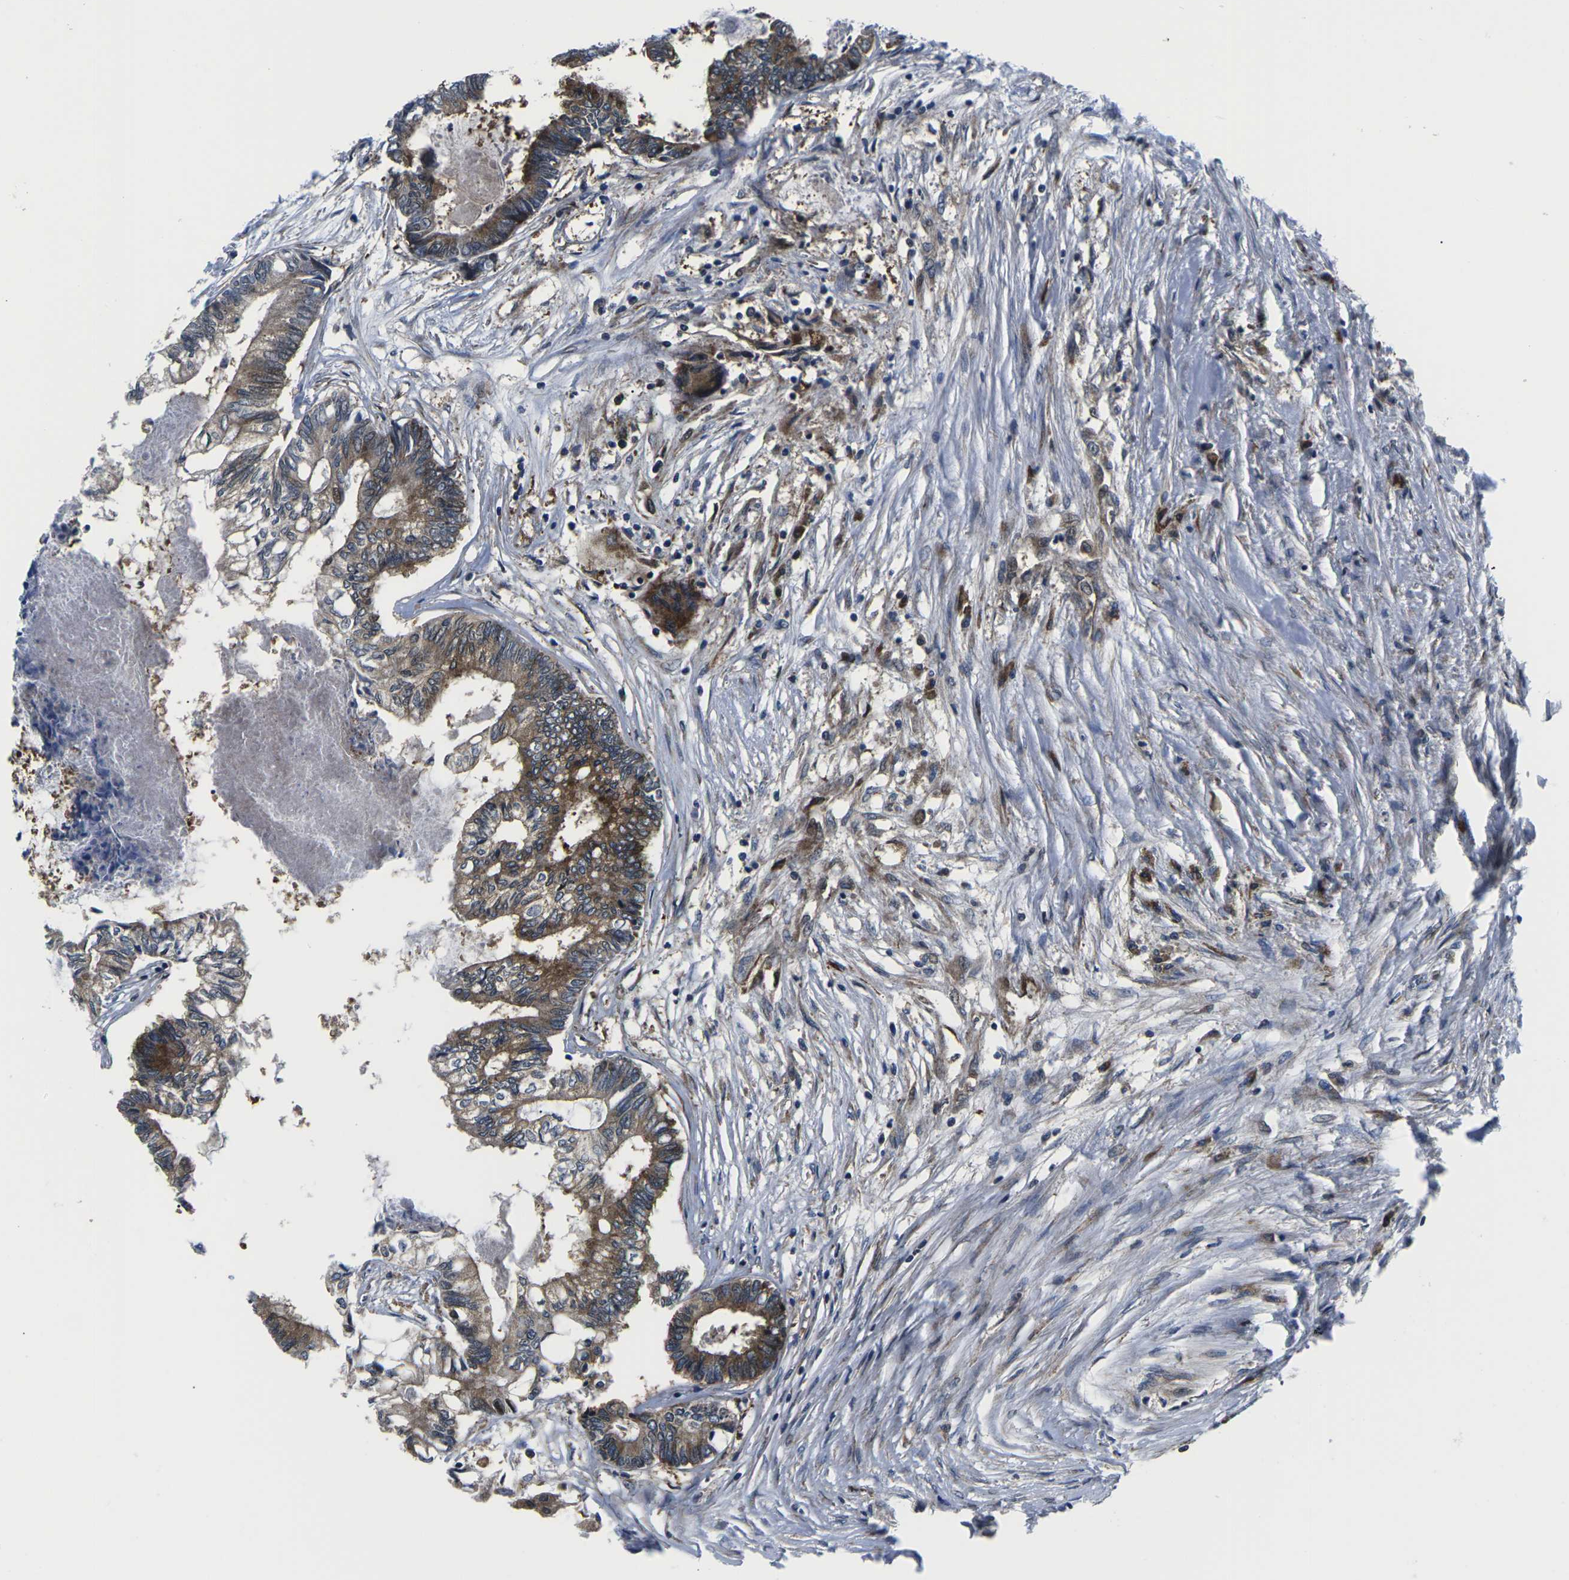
{"staining": {"intensity": "moderate", "quantity": ">75%", "location": "cytoplasmic/membranous,nuclear"}, "tissue": "colorectal cancer", "cell_type": "Tumor cells", "image_type": "cancer", "snomed": [{"axis": "morphology", "description": "Adenocarcinoma, NOS"}, {"axis": "topography", "description": "Rectum"}], "caption": "Immunohistochemical staining of colorectal cancer (adenocarcinoma) demonstrates moderate cytoplasmic/membranous and nuclear protein positivity in about >75% of tumor cells.", "gene": "EIF4E", "patient": {"sex": "male", "age": 63}}